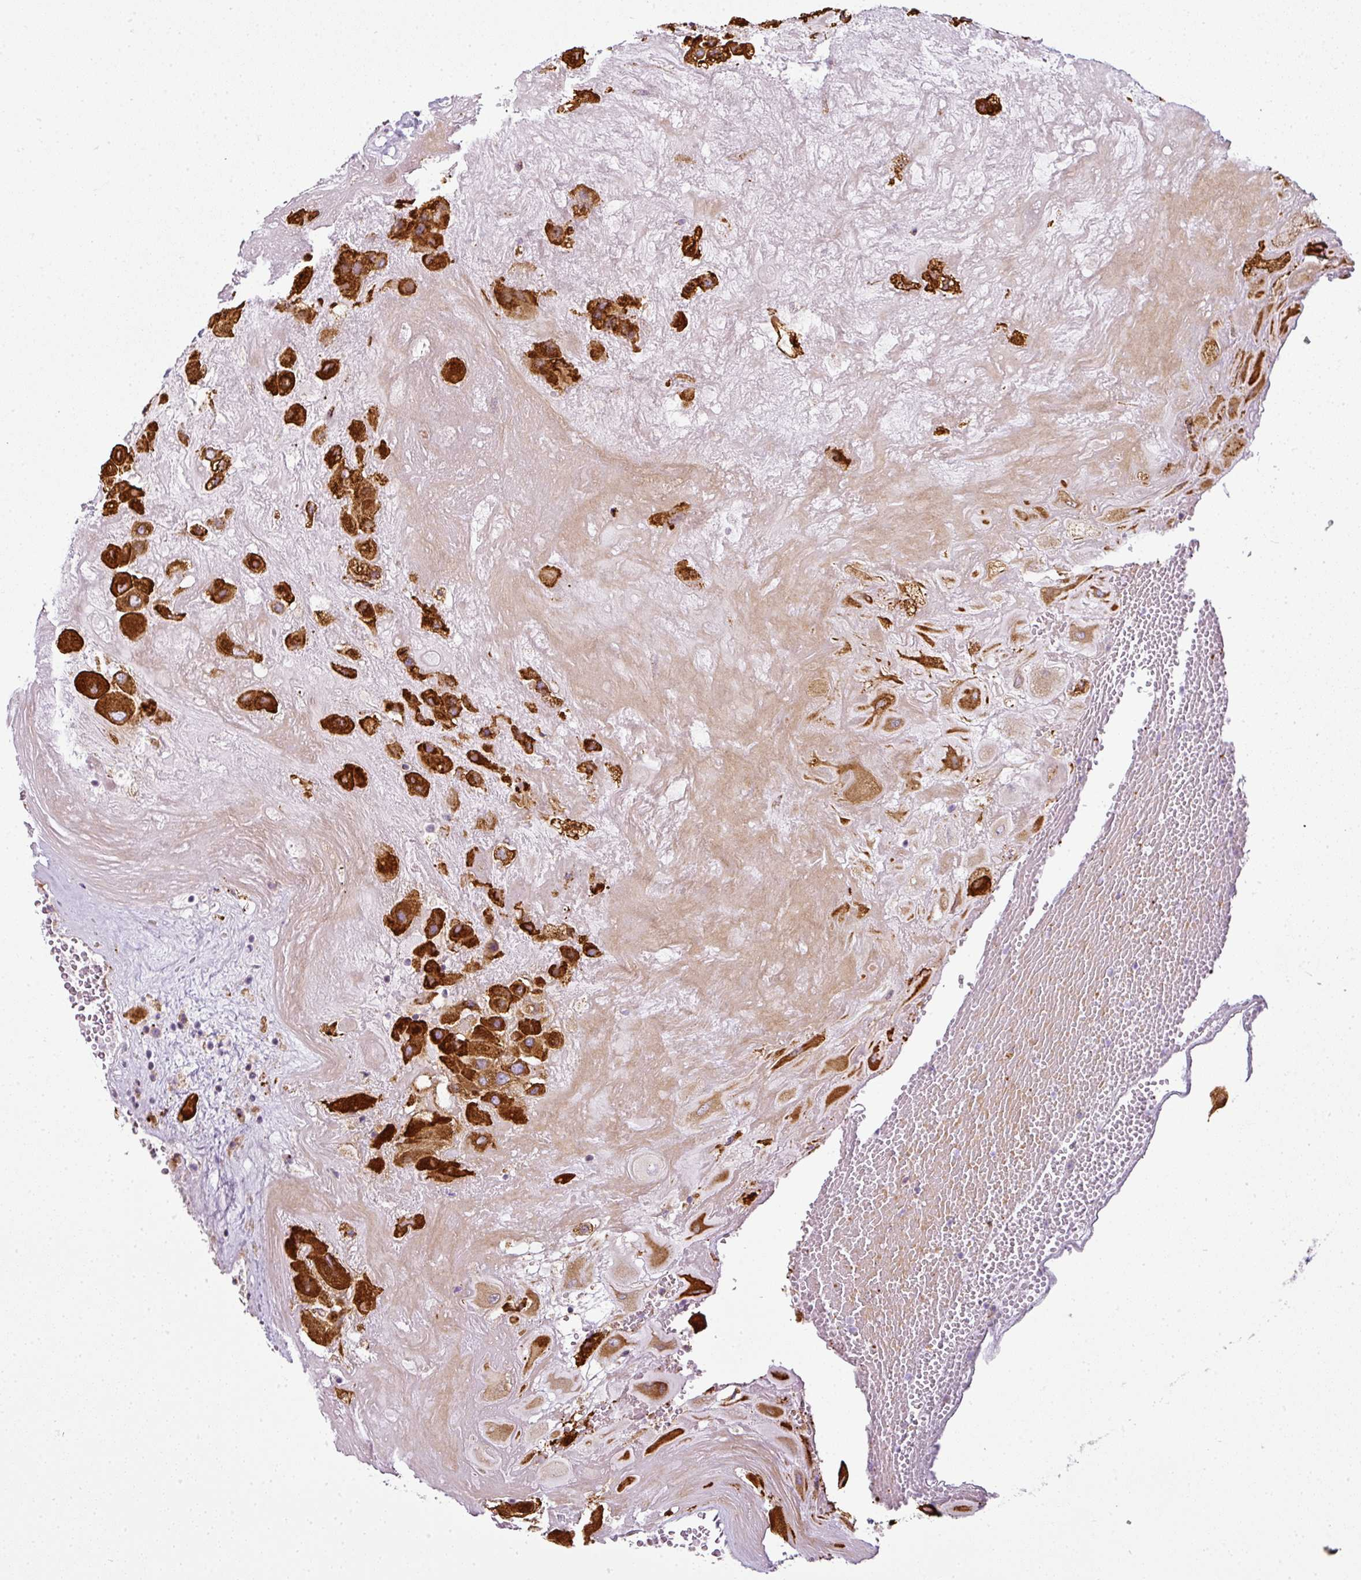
{"staining": {"intensity": "strong", "quantity": ">75%", "location": "cytoplasmic/membranous"}, "tissue": "placenta", "cell_type": "Decidual cells", "image_type": "normal", "snomed": [{"axis": "morphology", "description": "Normal tissue, NOS"}, {"axis": "topography", "description": "Placenta"}], "caption": "IHC (DAB (3,3'-diaminobenzidine)) staining of benign placenta exhibits strong cytoplasmic/membranous protein expression in approximately >75% of decidual cells. The staining is performed using DAB brown chromogen to label protein expression. The nuclei are counter-stained blue using hematoxylin.", "gene": "ANKRD18A", "patient": {"sex": "female", "age": 32}}